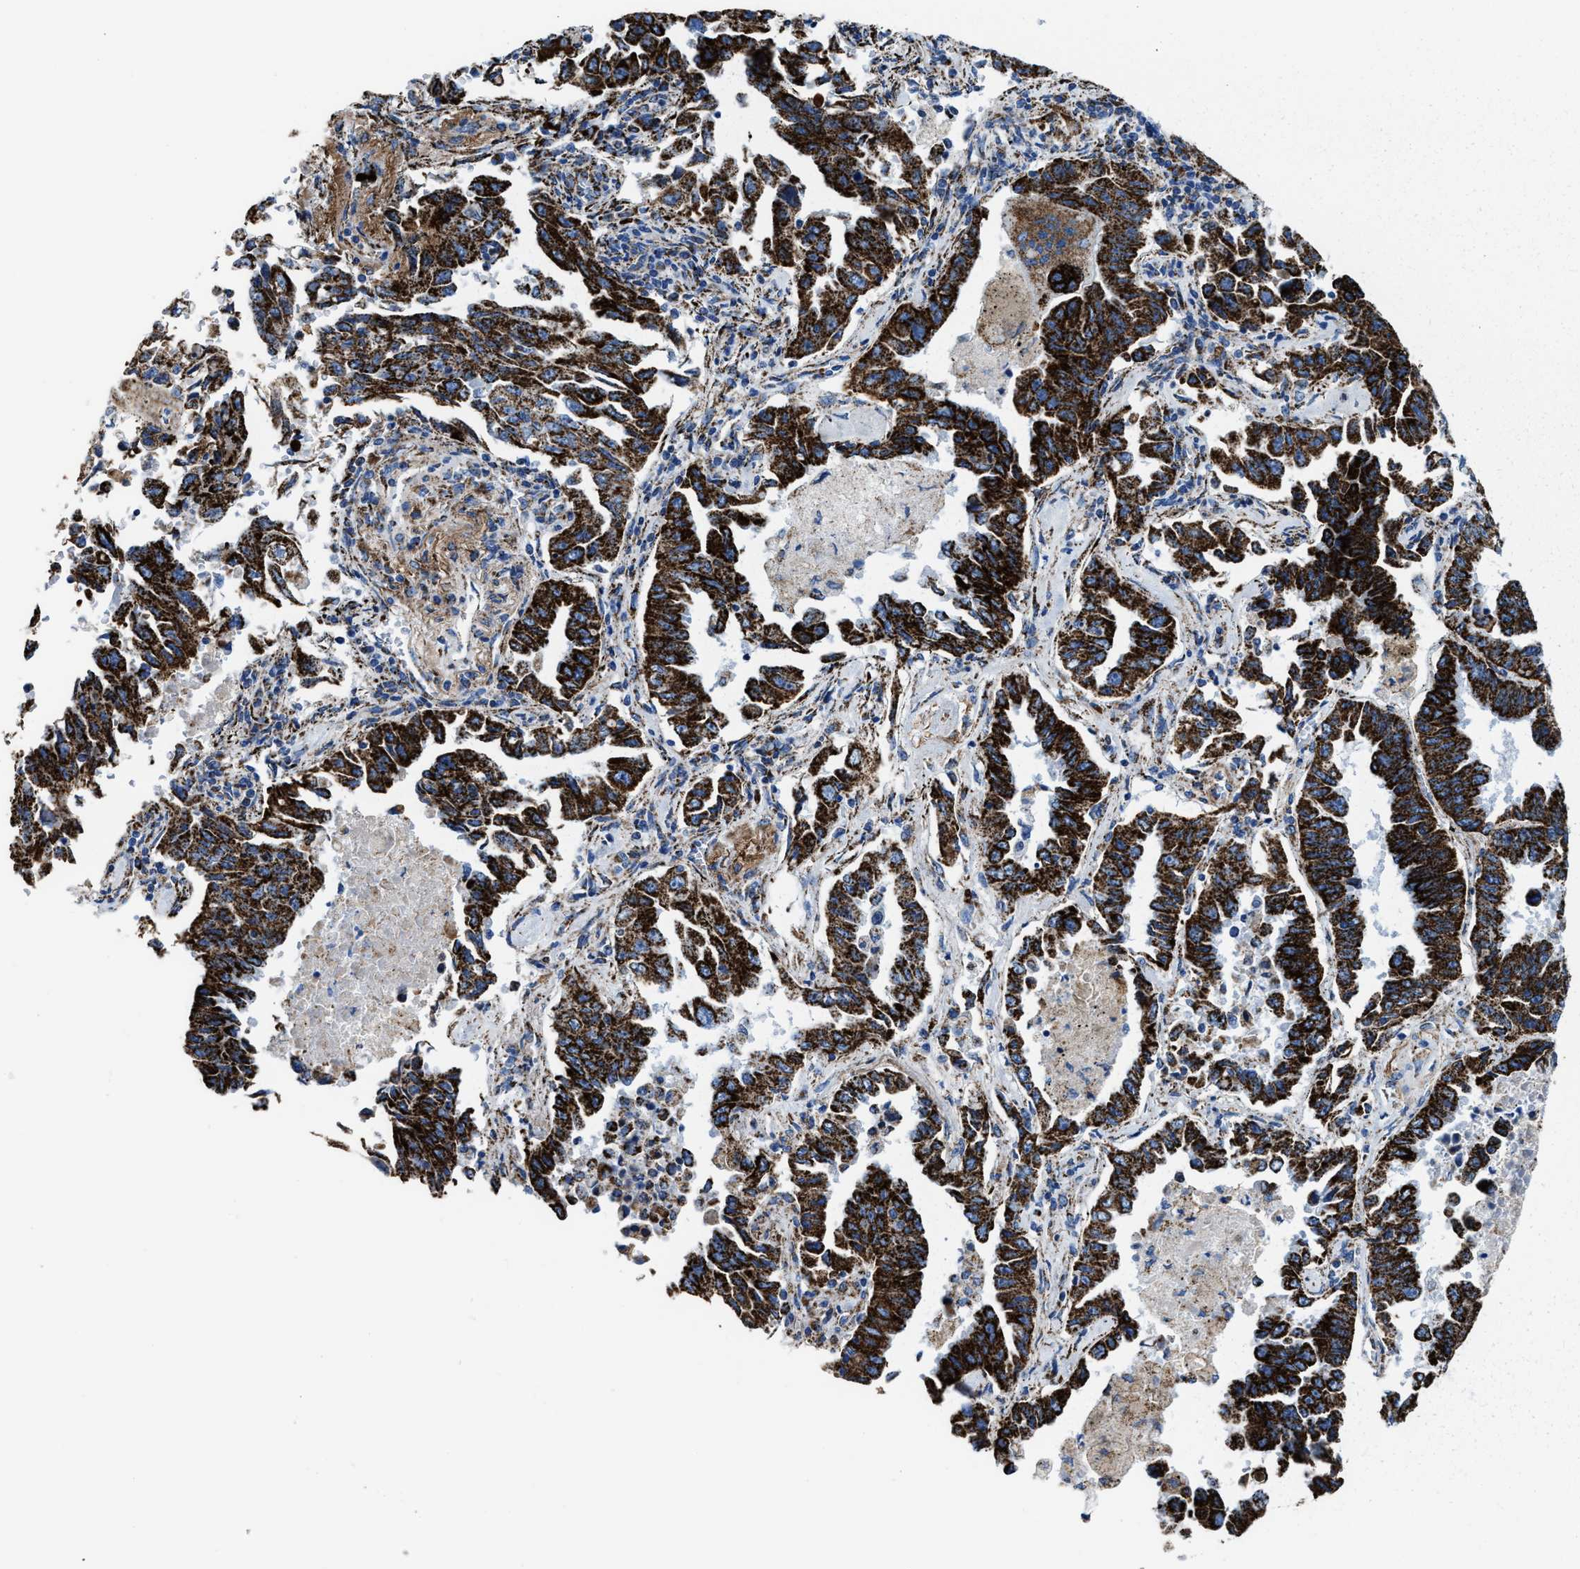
{"staining": {"intensity": "strong", "quantity": ">75%", "location": "cytoplasmic/membranous"}, "tissue": "lung cancer", "cell_type": "Tumor cells", "image_type": "cancer", "snomed": [{"axis": "morphology", "description": "Adenocarcinoma, NOS"}, {"axis": "topography", "description": "Lung"}], "caption": "High-power microscopy captured an immunohistochemistry micrograph of lung adenocarcinoma, revealing strong cytoplasmic/membranous positivity in about >75% of tumor cells.", "gene": "ALDH1B1", "patient": {"sex": "female", "age": 51}}